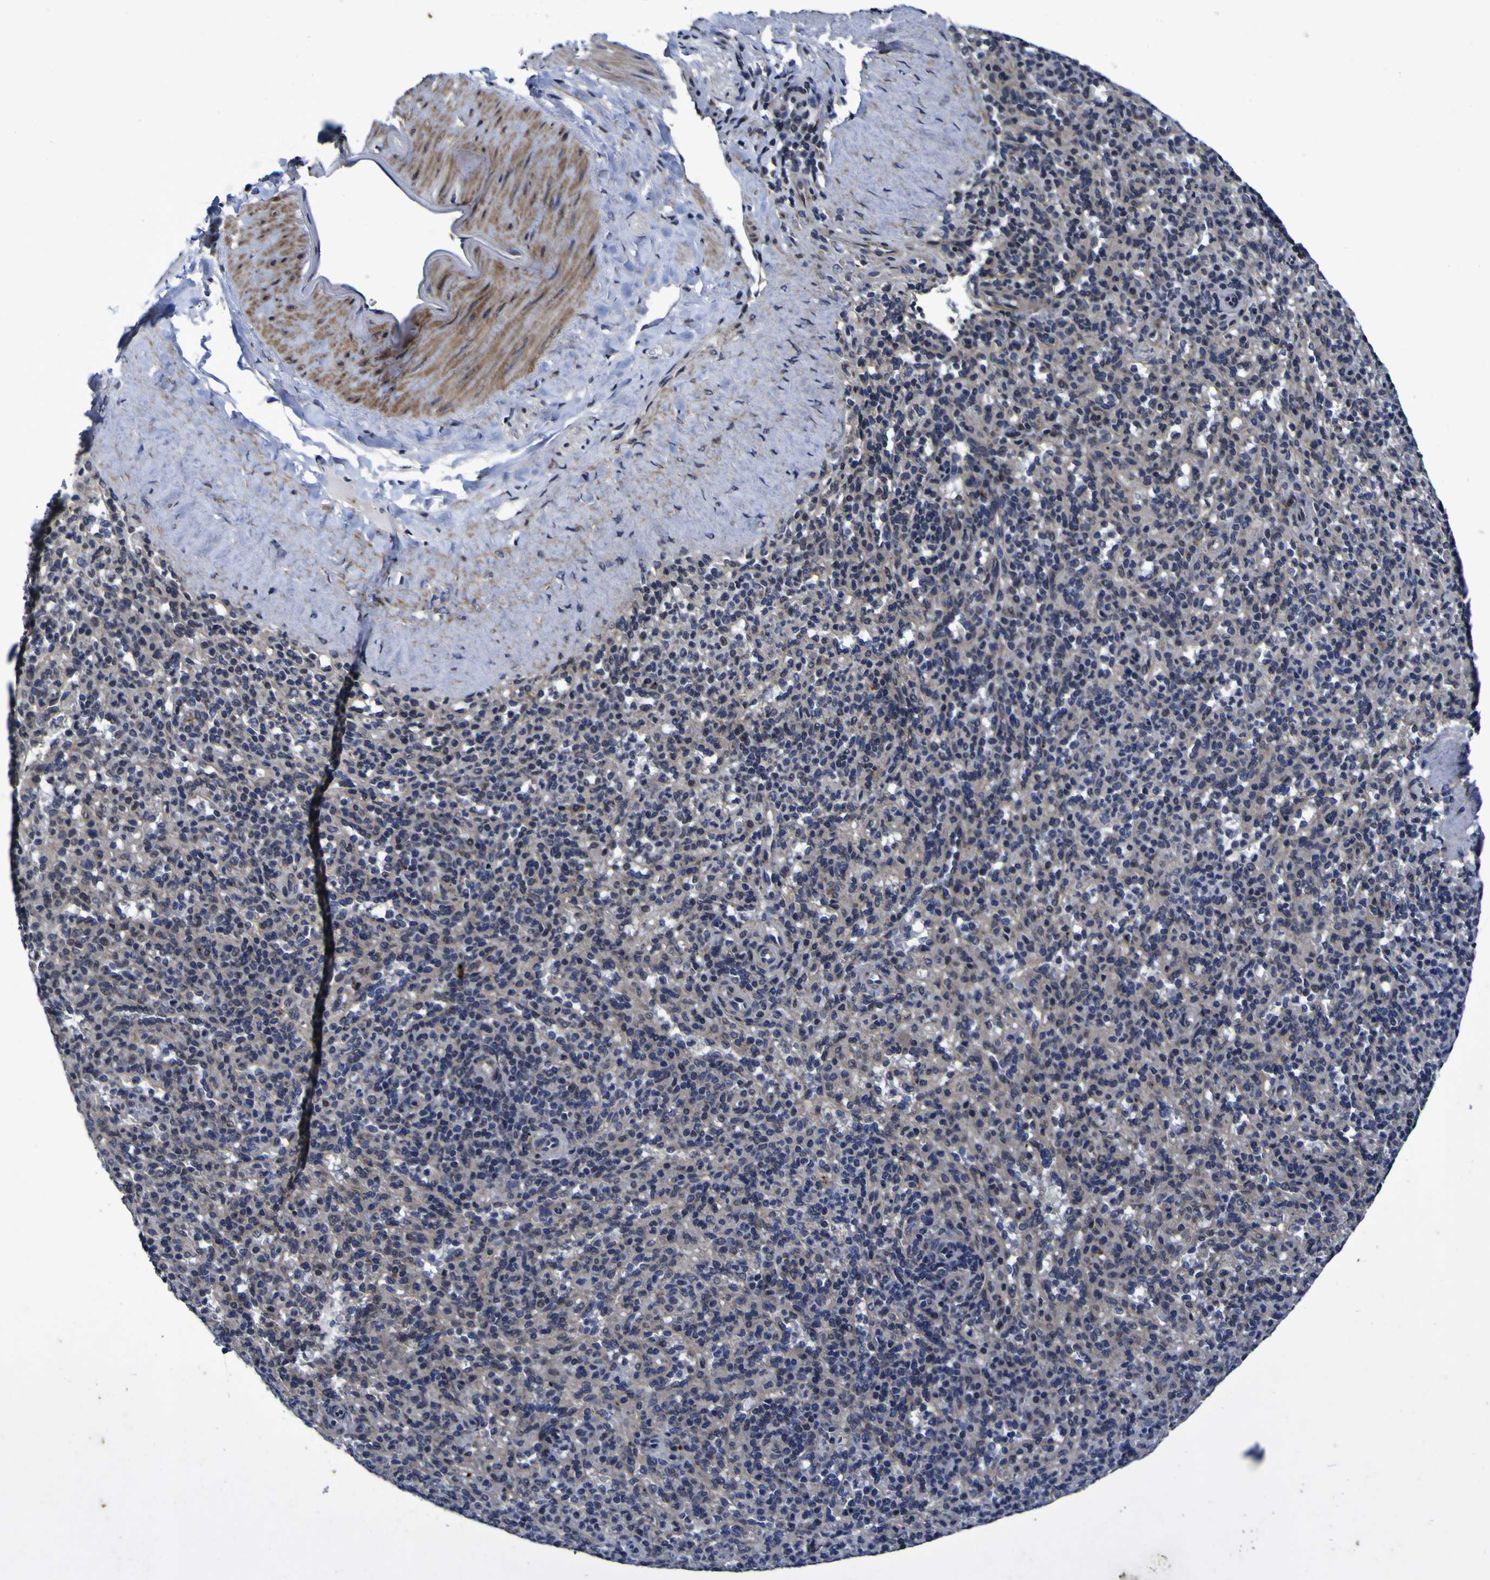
{"staining": {"intensity": "strong", "quantity": "25%-75%", "location": "cytoplasmic/membranous"}, "tissue": "spleen", "cell_type": "Cells in red pulp", "image_type": "normal", "snomed": [{"axis": "morphology", "description": "Normal tissue, NOS"}, {"axis": "topography", "description": "Spleen"}], "caption": "Spleen stained with DAB (3,3'-diaminobenzidine) immunohistochemistry shows high levels of strong cytoplasmic/membranous staining in approximately 25%-75% of cells in red pulp.", "gene": "P3H1", "patient": {"sex": "male", "age": 36}}